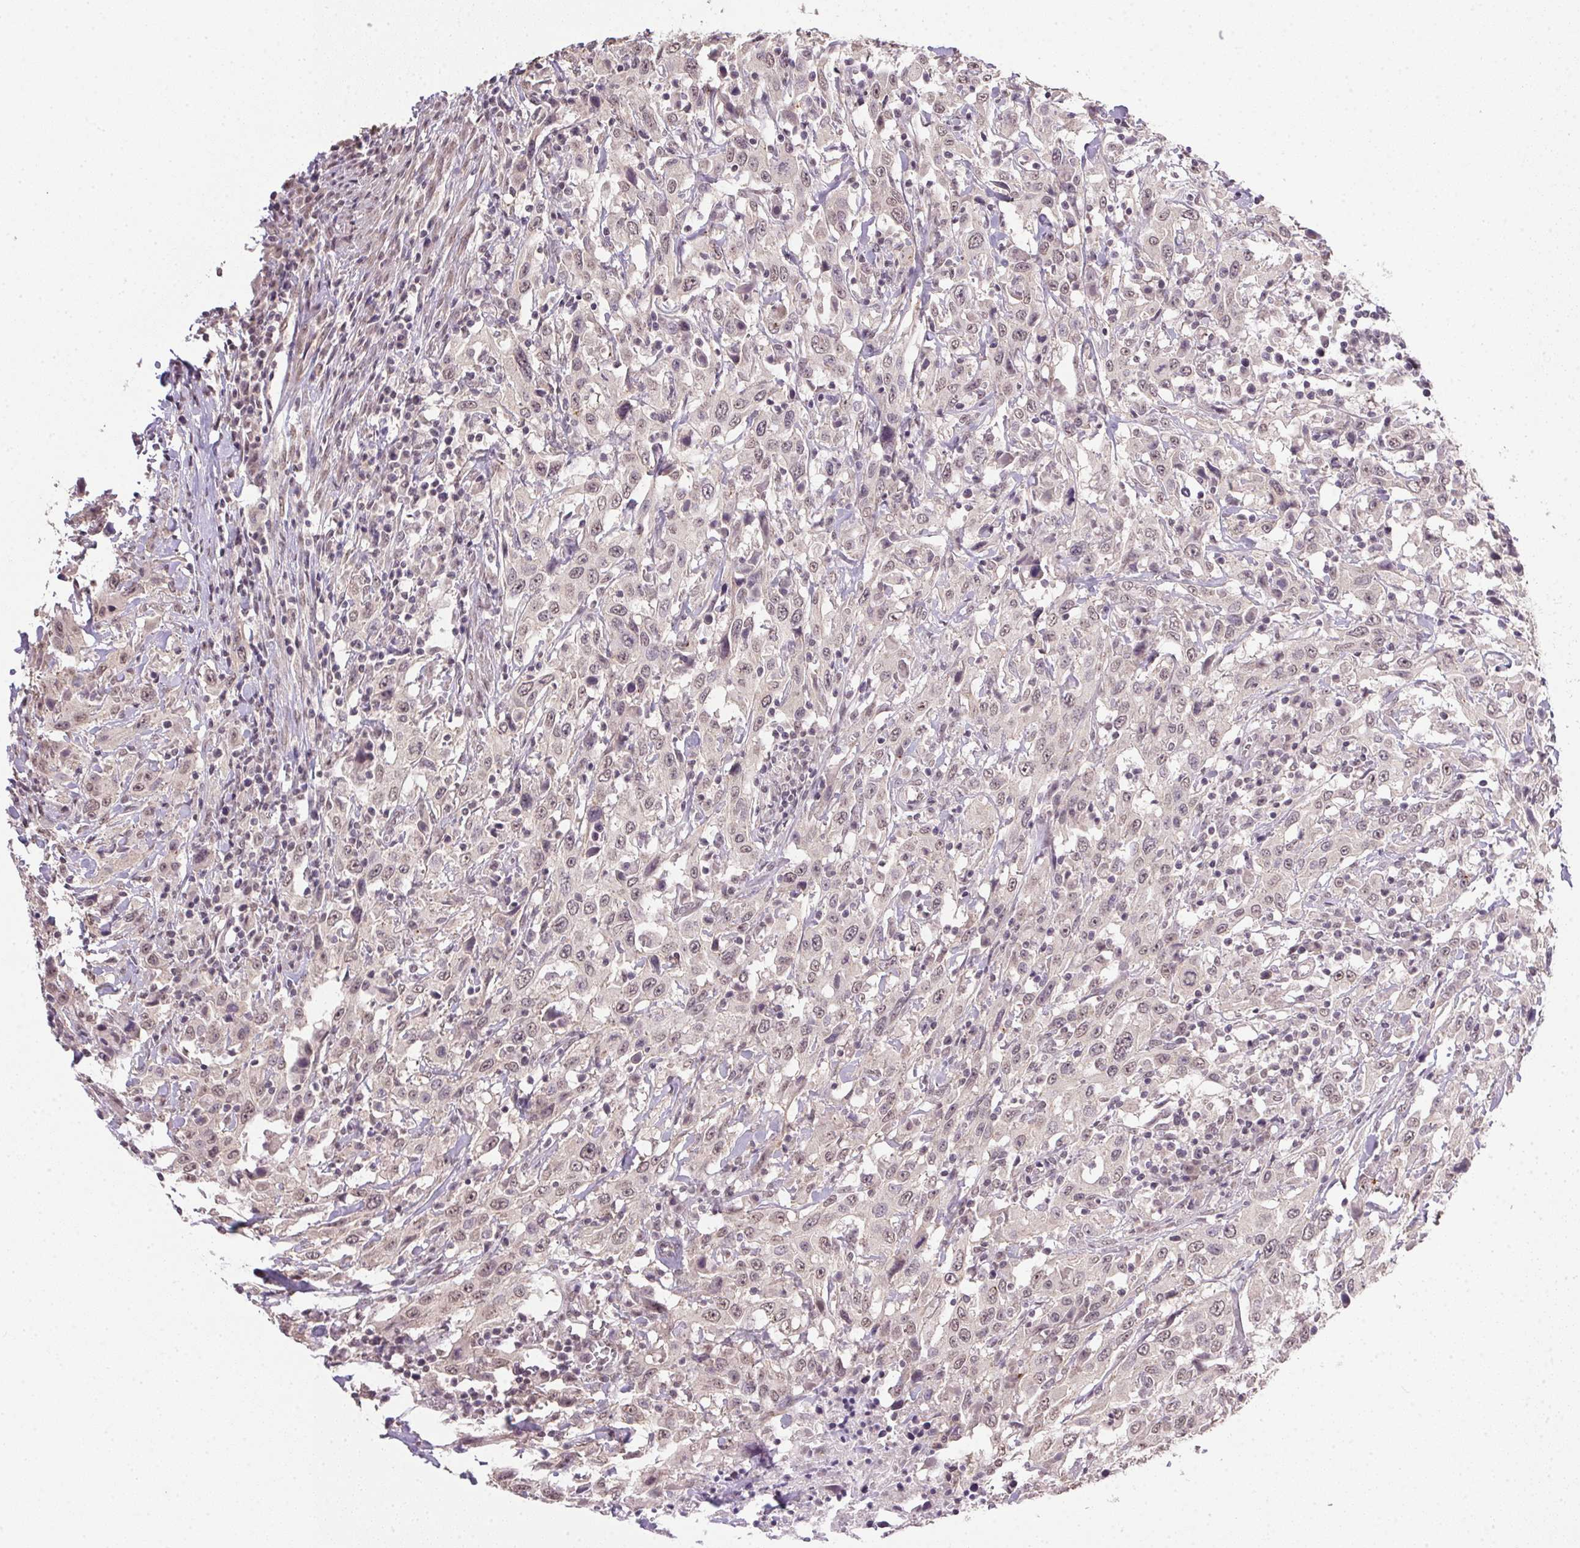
{"staining": {"intensity": "weak", "quantity": ">75%", "location": "nuclear"}, "tissue": "urothelial cancer", "cell_type": "Tumor cells", "image_type": "cancer", "snomed": [{"axis": "morphology", "description": "Urothelial carcinoma, High grade"}, {"axis": "topography", "description": "Urinary bladder"}], "caption": "Protein expression analysis of high-grade urothelial carcinoma exhibits weak nuclear expression in about >75% of tumor cells.", "gene": "PPP4R4", "patient": {"sex": "male", "age": 61}}